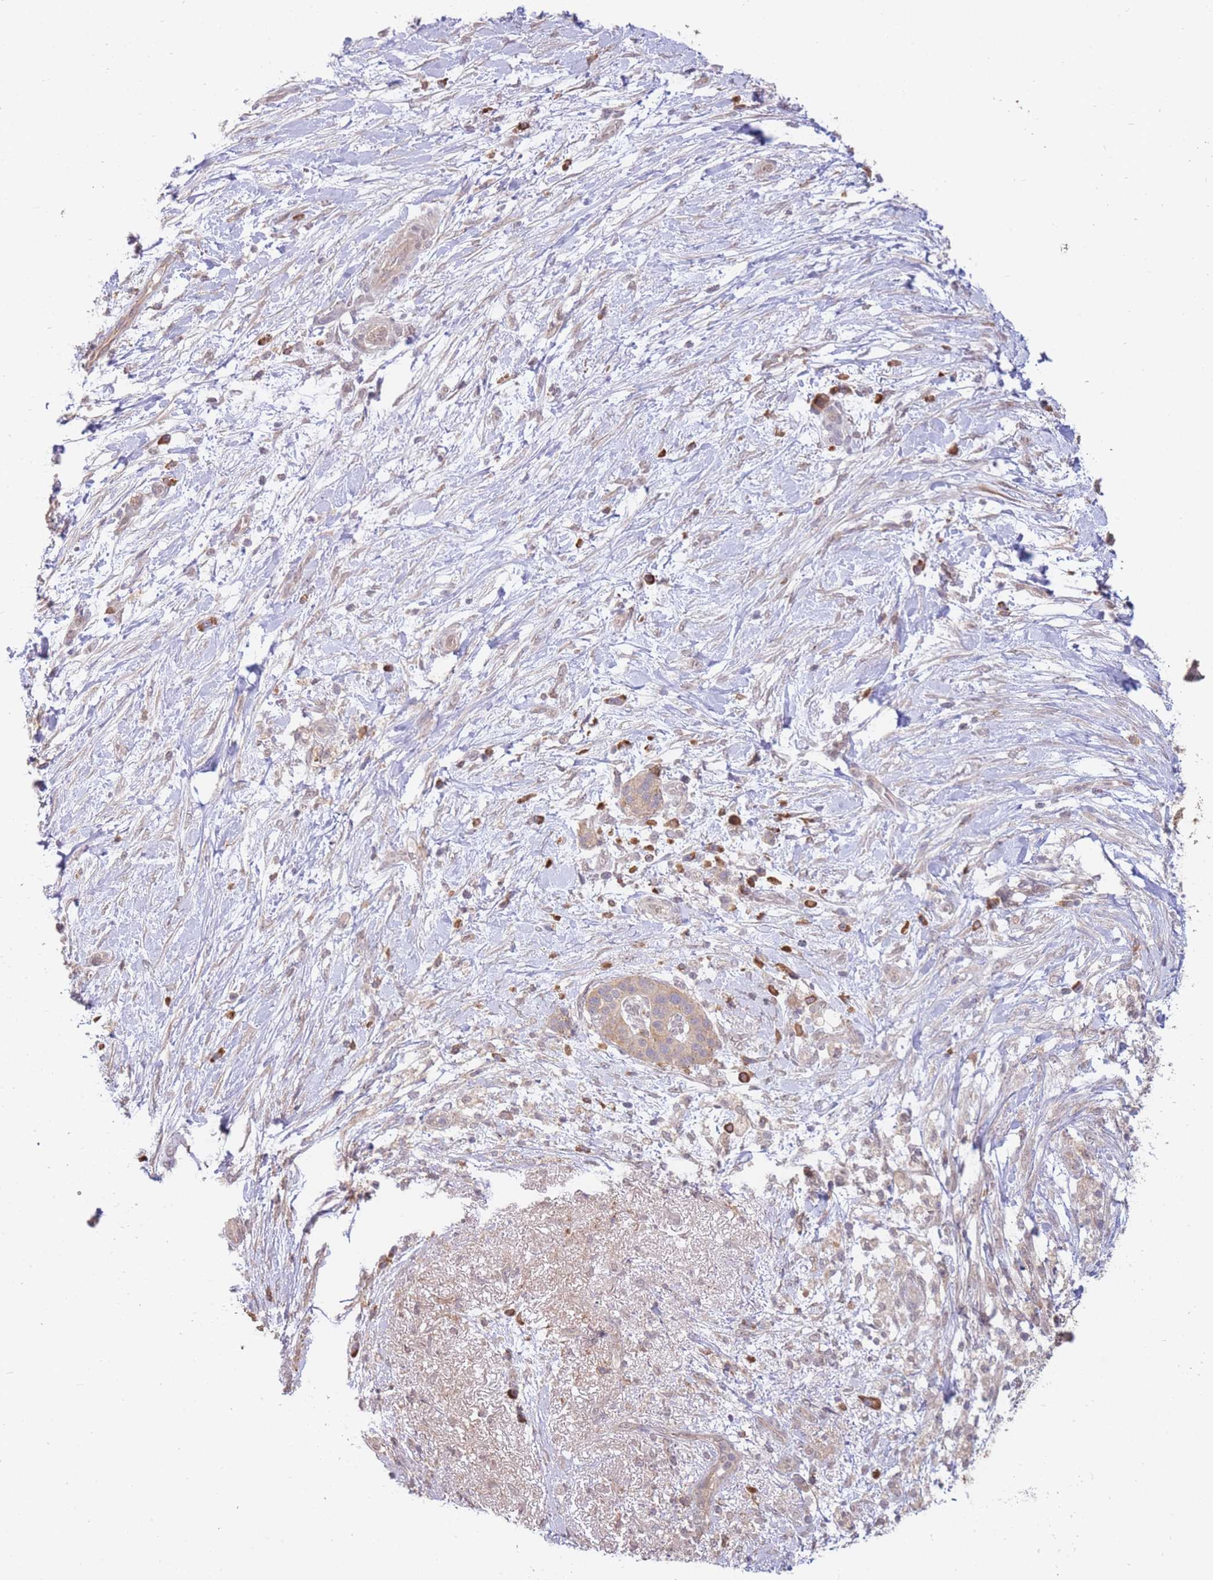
{"staining": {"intensity": "weak", "quantity": "25%-75%", "location": "cytoplasmic/membranous"}, "tissue": "pancreatic cancer", "cell_type": "Tumor cells", "image_type": "cancer", "snomed": [{"axis": "morphology", "description": "Adenocarcinoma, NOS"}, {"axis": "topography", "description": "Pancreas"}], "caption": "Tumor cells show low levels of weak cytoplasmic/membranous expression in about 25%-75% of cells in human pancreatic adenocarcinoma. The protein is shown in brown color, while the nuclei are stained blue.", "gene": "SMC6", "patient": {"sex": "female", "age": 72}}